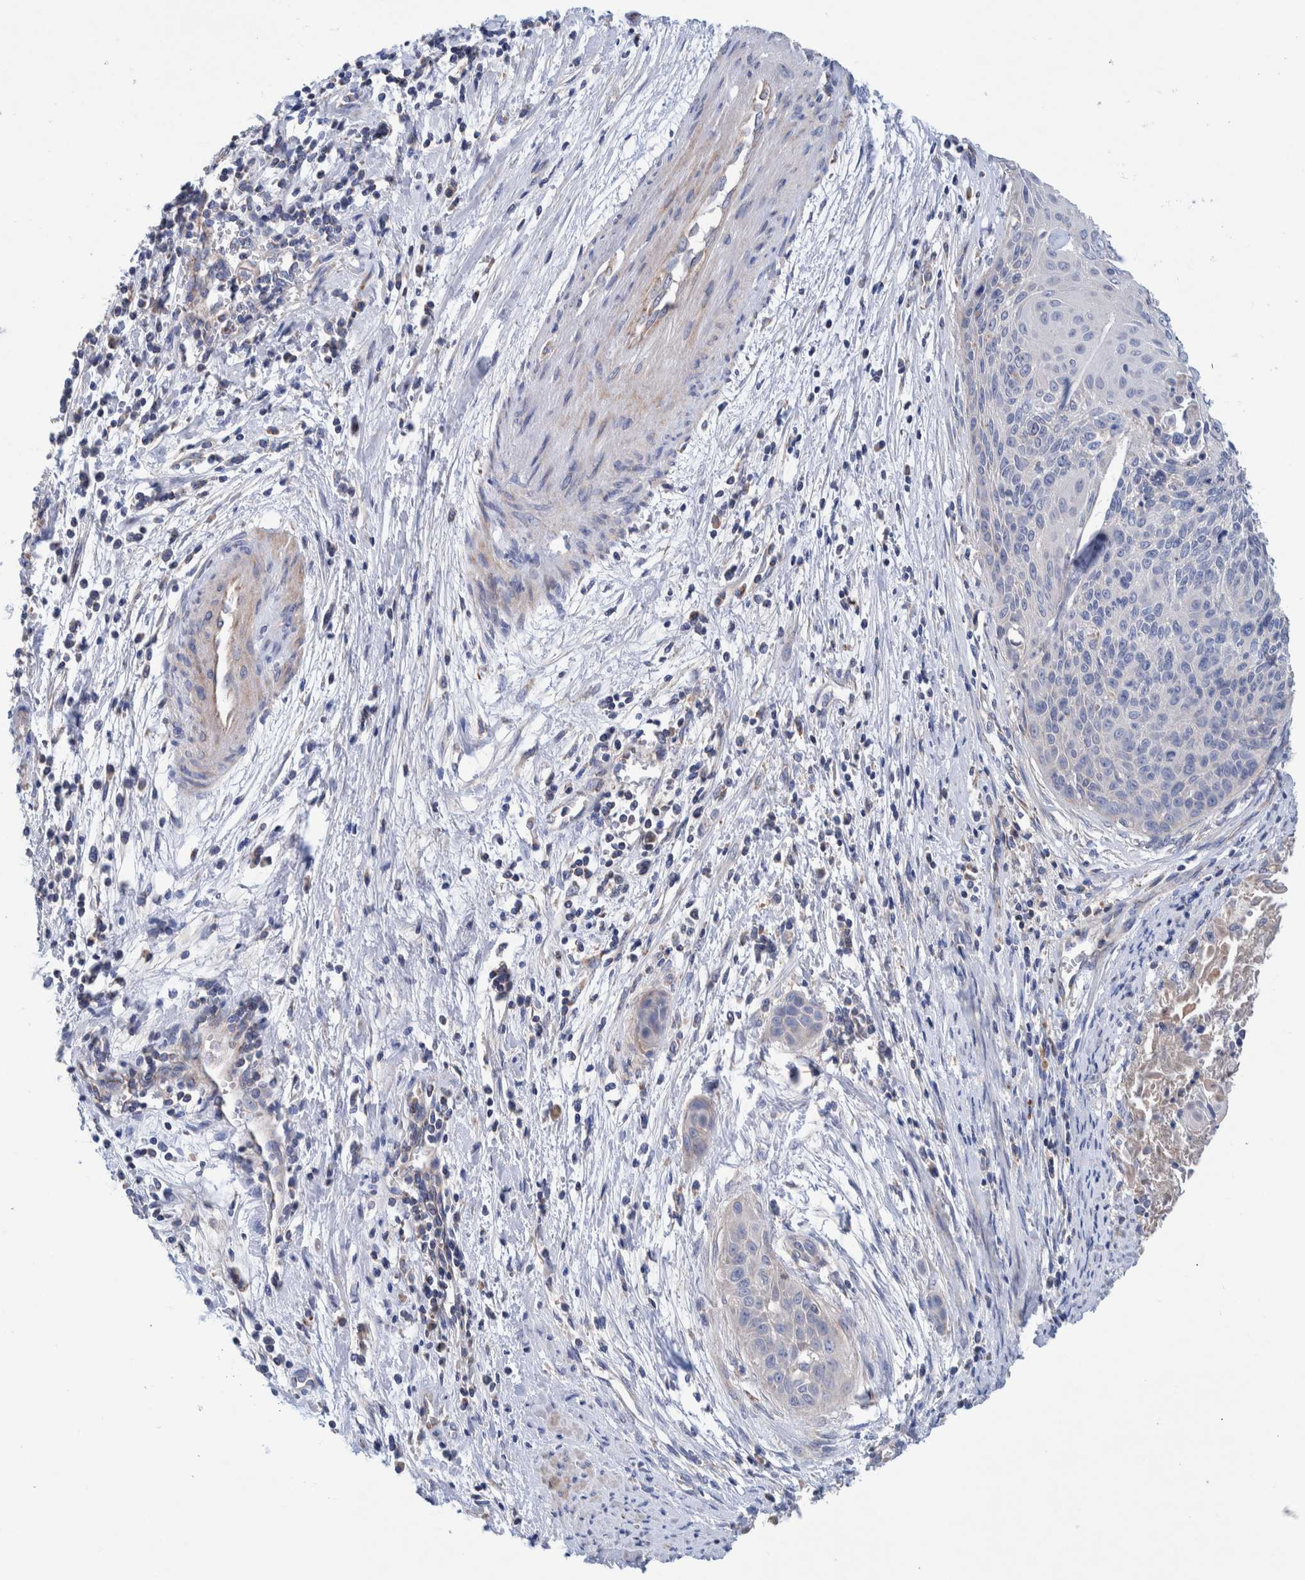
{"staining": {"intensity": "negative", "quantity": "none", "location": "none"}, "tissue": "cervical cancer", "cell_type": "Tumor cells", "image_type": "cancer", "snomed": [{"axis": "morphology", "description": "Squamous cell carcinoma, NOS"}, {"axis": "topography", "description": "Cervix"}], "caption": "Tumor cells show no significant positivity in cervical cancer.", "gene": "DECR1", "patient": {"sex": "female", "age": 55}}